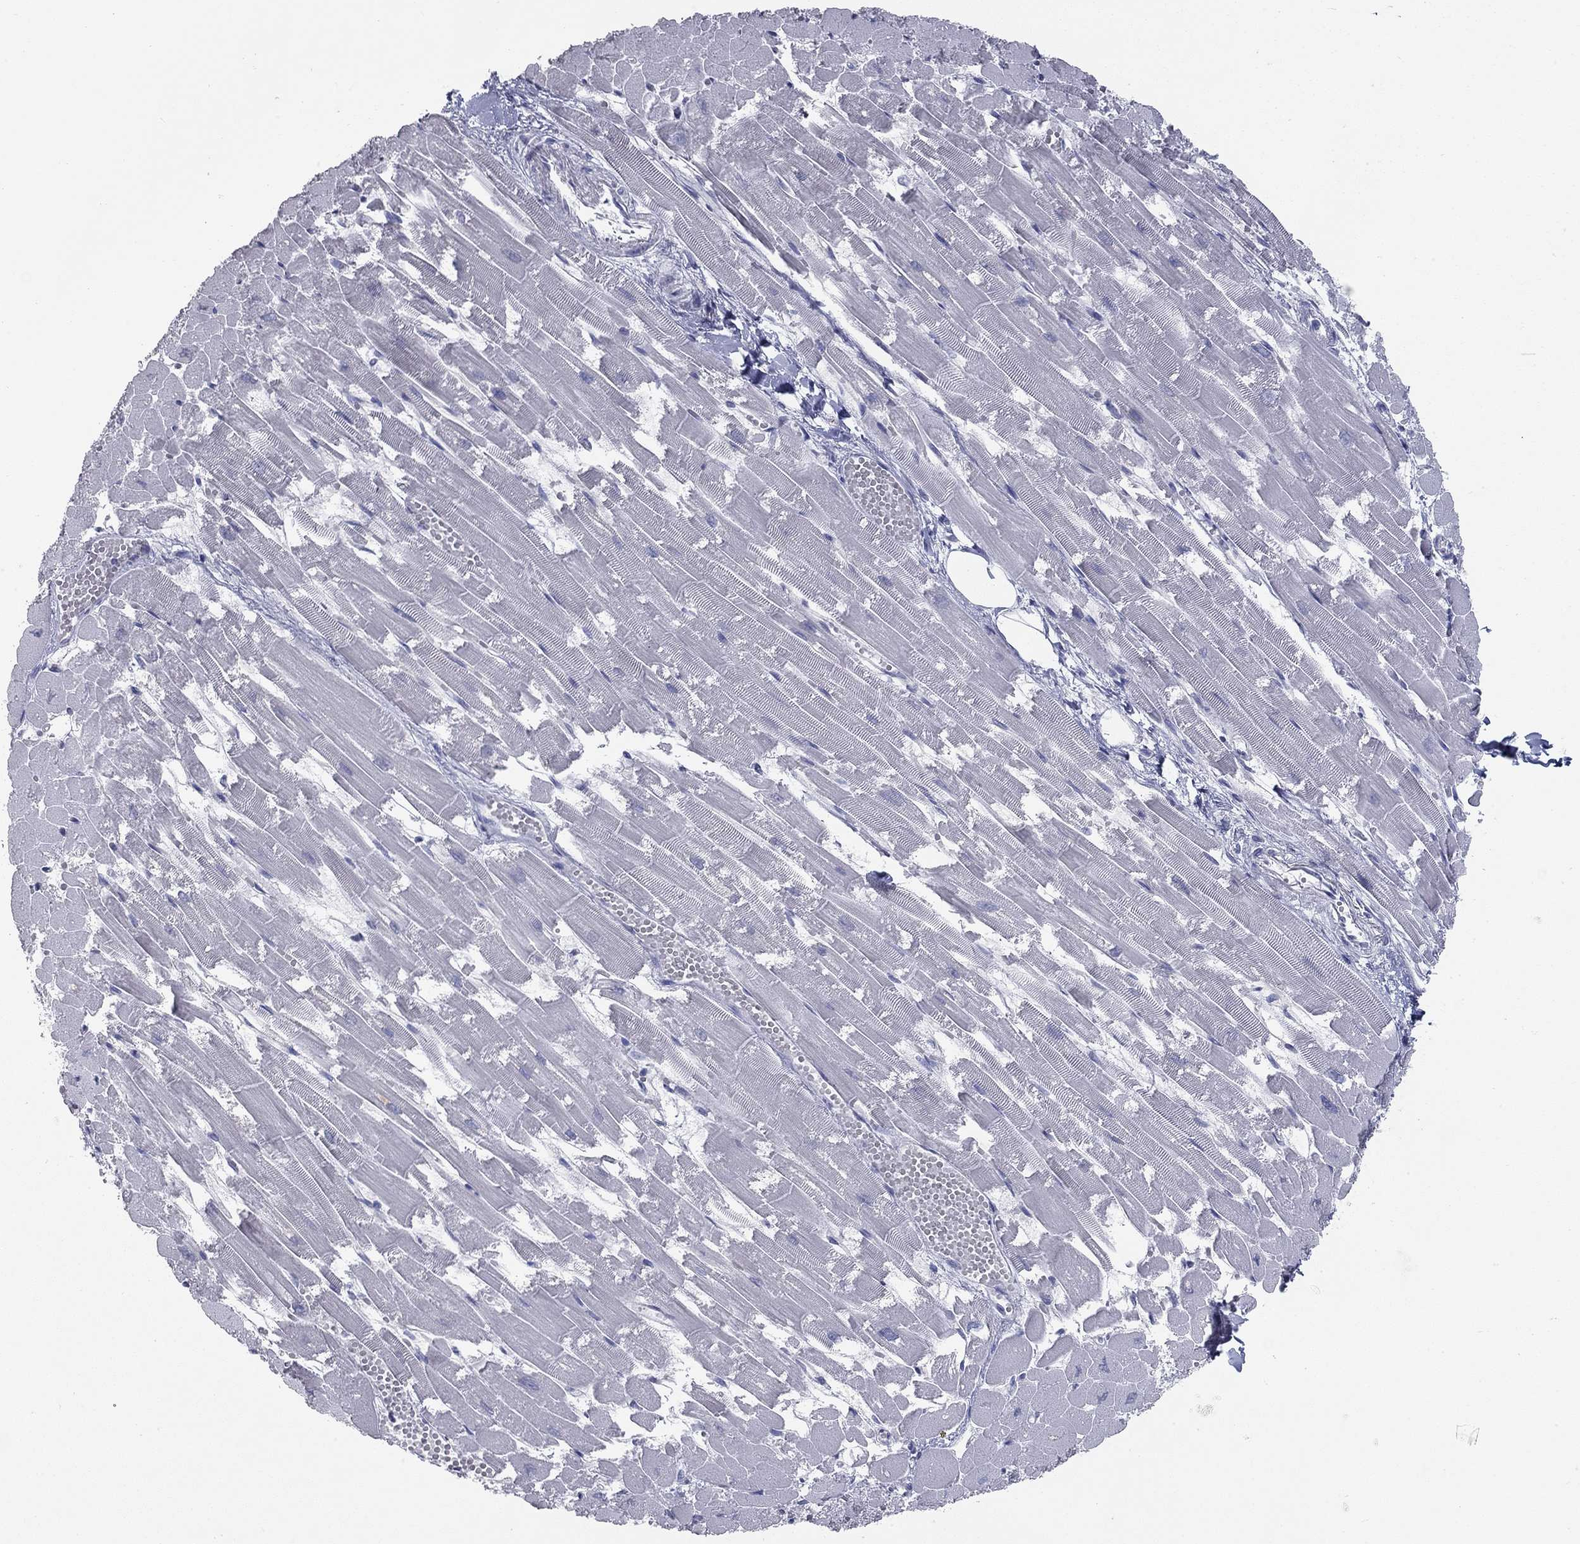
{"staining": {"intensity": "negative", "quantity": "none", "location": "none"}, "tissue": "heart muscle", "cell_type": "Cardiomyocytes", "image_type": "normal", "snomed": [{"axis": "morphology", "description": "Normal tissue, NOS"}, {"axis": "topography", "description": "Heart"}], "caption": "The micrograph shows no staining of cardiomyocytes in unremarkable heart muscle. (DAB (3,3'-diaminobenzidine) immunohistochemistry (IHC) with hematoxylin counter stain).", "gene": "TAC1", "patient": {"sex": "female", "age": 52}}